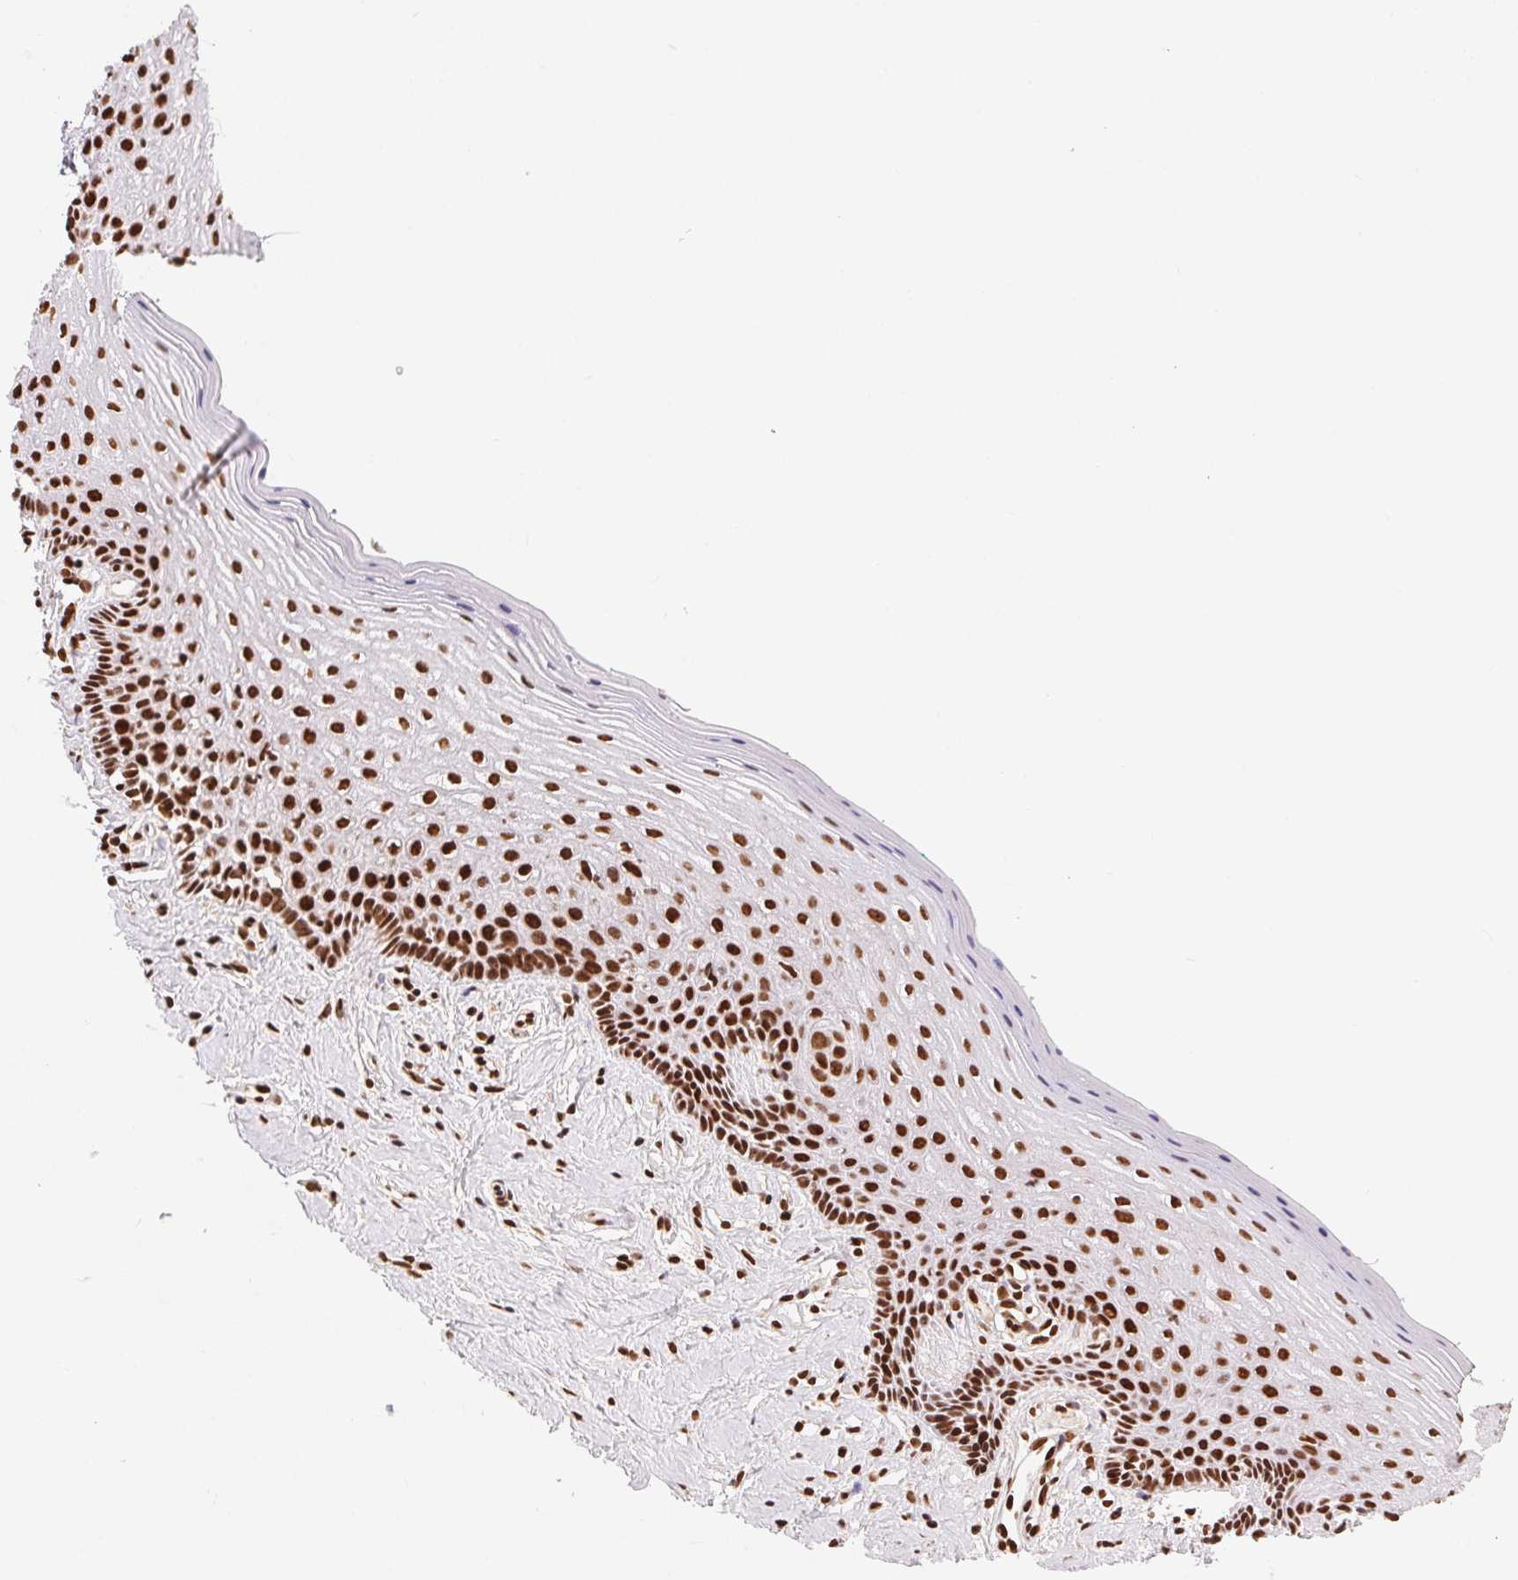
{"staining": {"intensity": "strong", "quantity": ">75%", "location": "nuclear"}, "tissue": "vagina", "cell_type": "Squamous epithelial cells", "image_type": "normal", "snomed": [{"axis": "morphology", "description": "Normal tissue, NOS"}, {"axis": "topography", "description": "Vagina"}], "caption": "Strong nuclear protein positivity is identified in about >75% of squamous epithelial cells in vagina. (DAB = brown stain, brightfield microscopy at high magnification).", "gene": "ZNF80", "patient": {"sex": "female", "age": 42}}